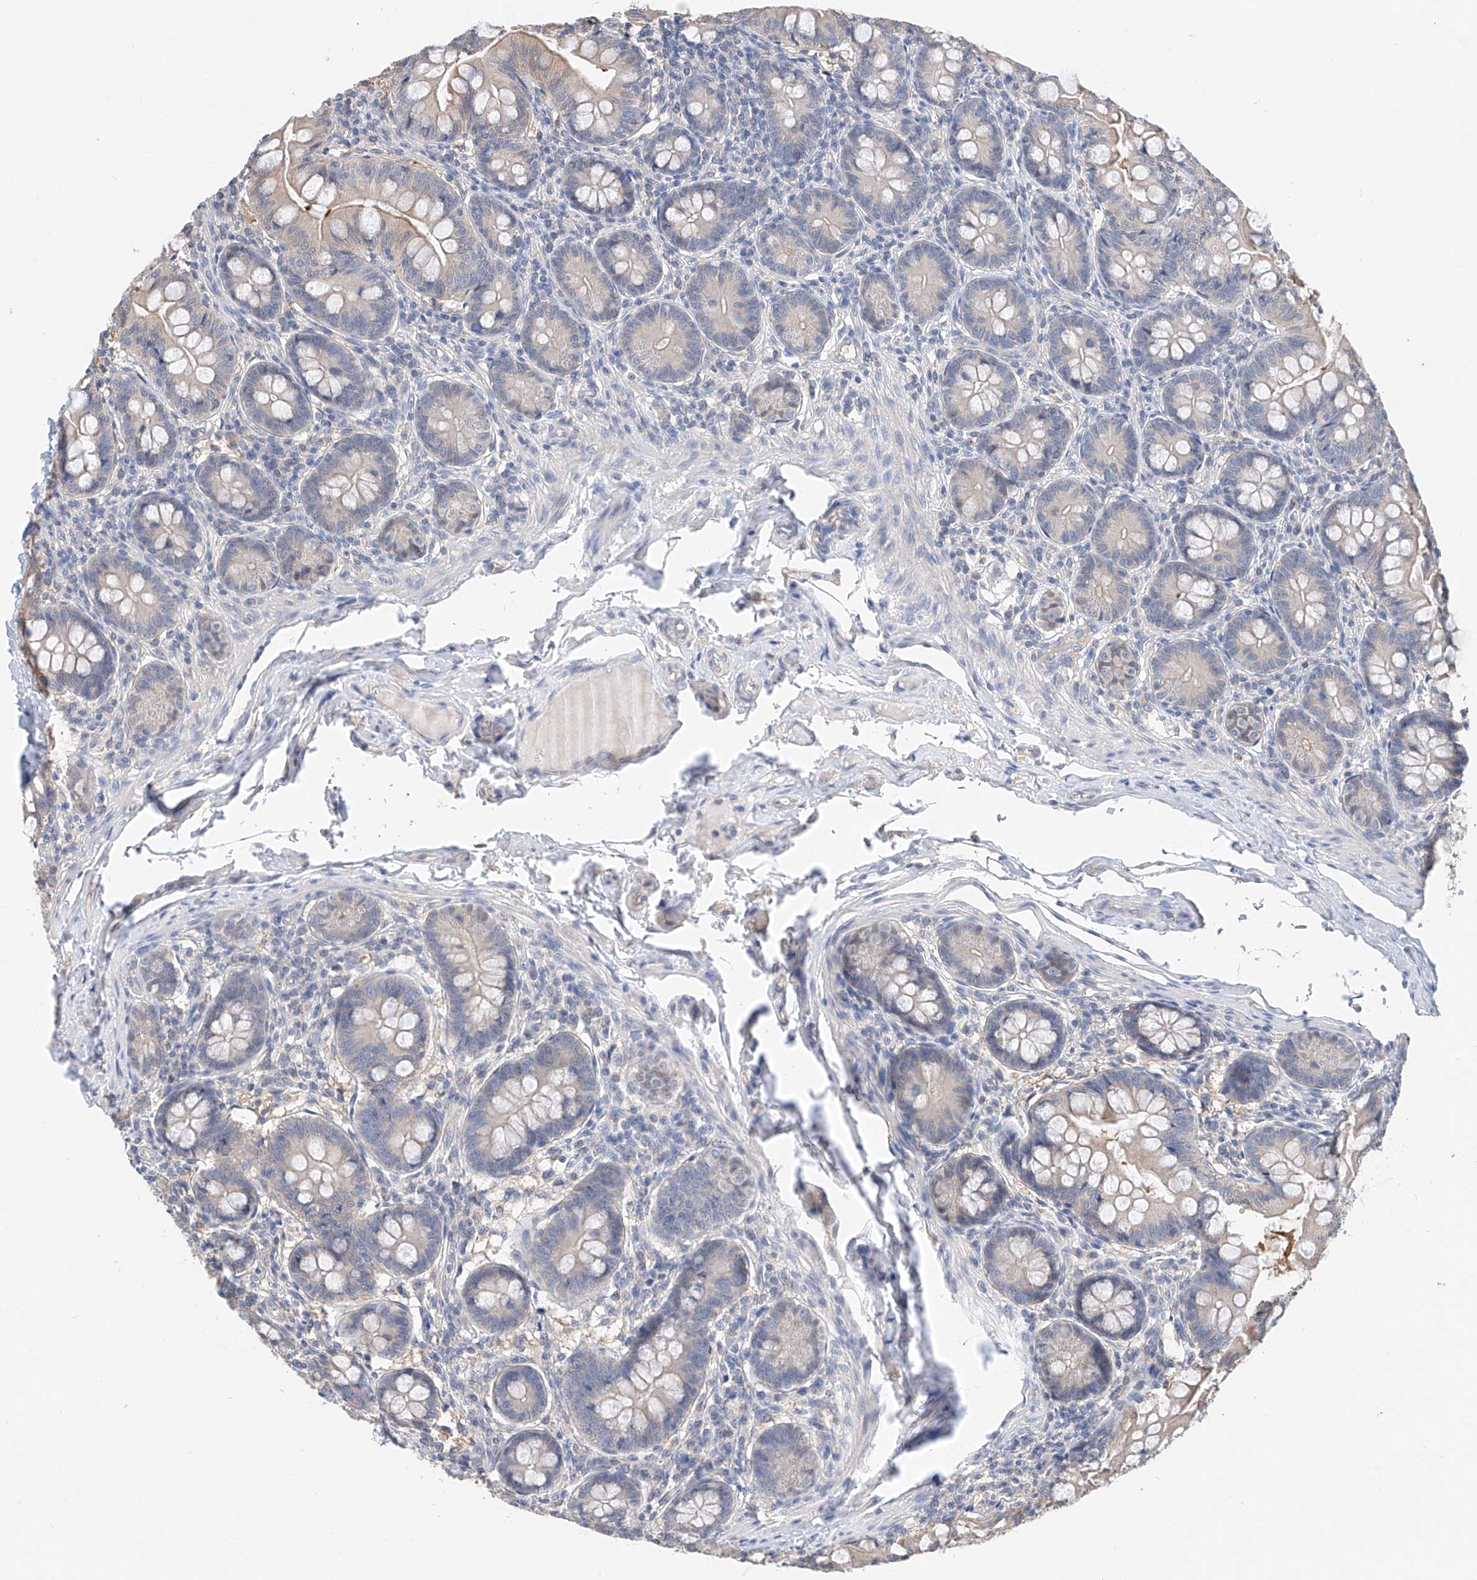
{"staining": {"intensity": "weak", "quantity": "<25%", "location": "cytoplasmic/membranous"}, "tissue": "small intestine", "cell_type": "Glandular cells", "image_type": "normal", "snomed": [{"axis": "morphology", "description": "Normal tissue, NOS"}, {"axis": "topography", "description": "Small intestine"}], "caption": "Human small intestine stained for a protein using immunohistochemistry exhibits no staining in glandular cells.", "gene": "FUCA2", "patient": {"sex": "male", "age": 7}}